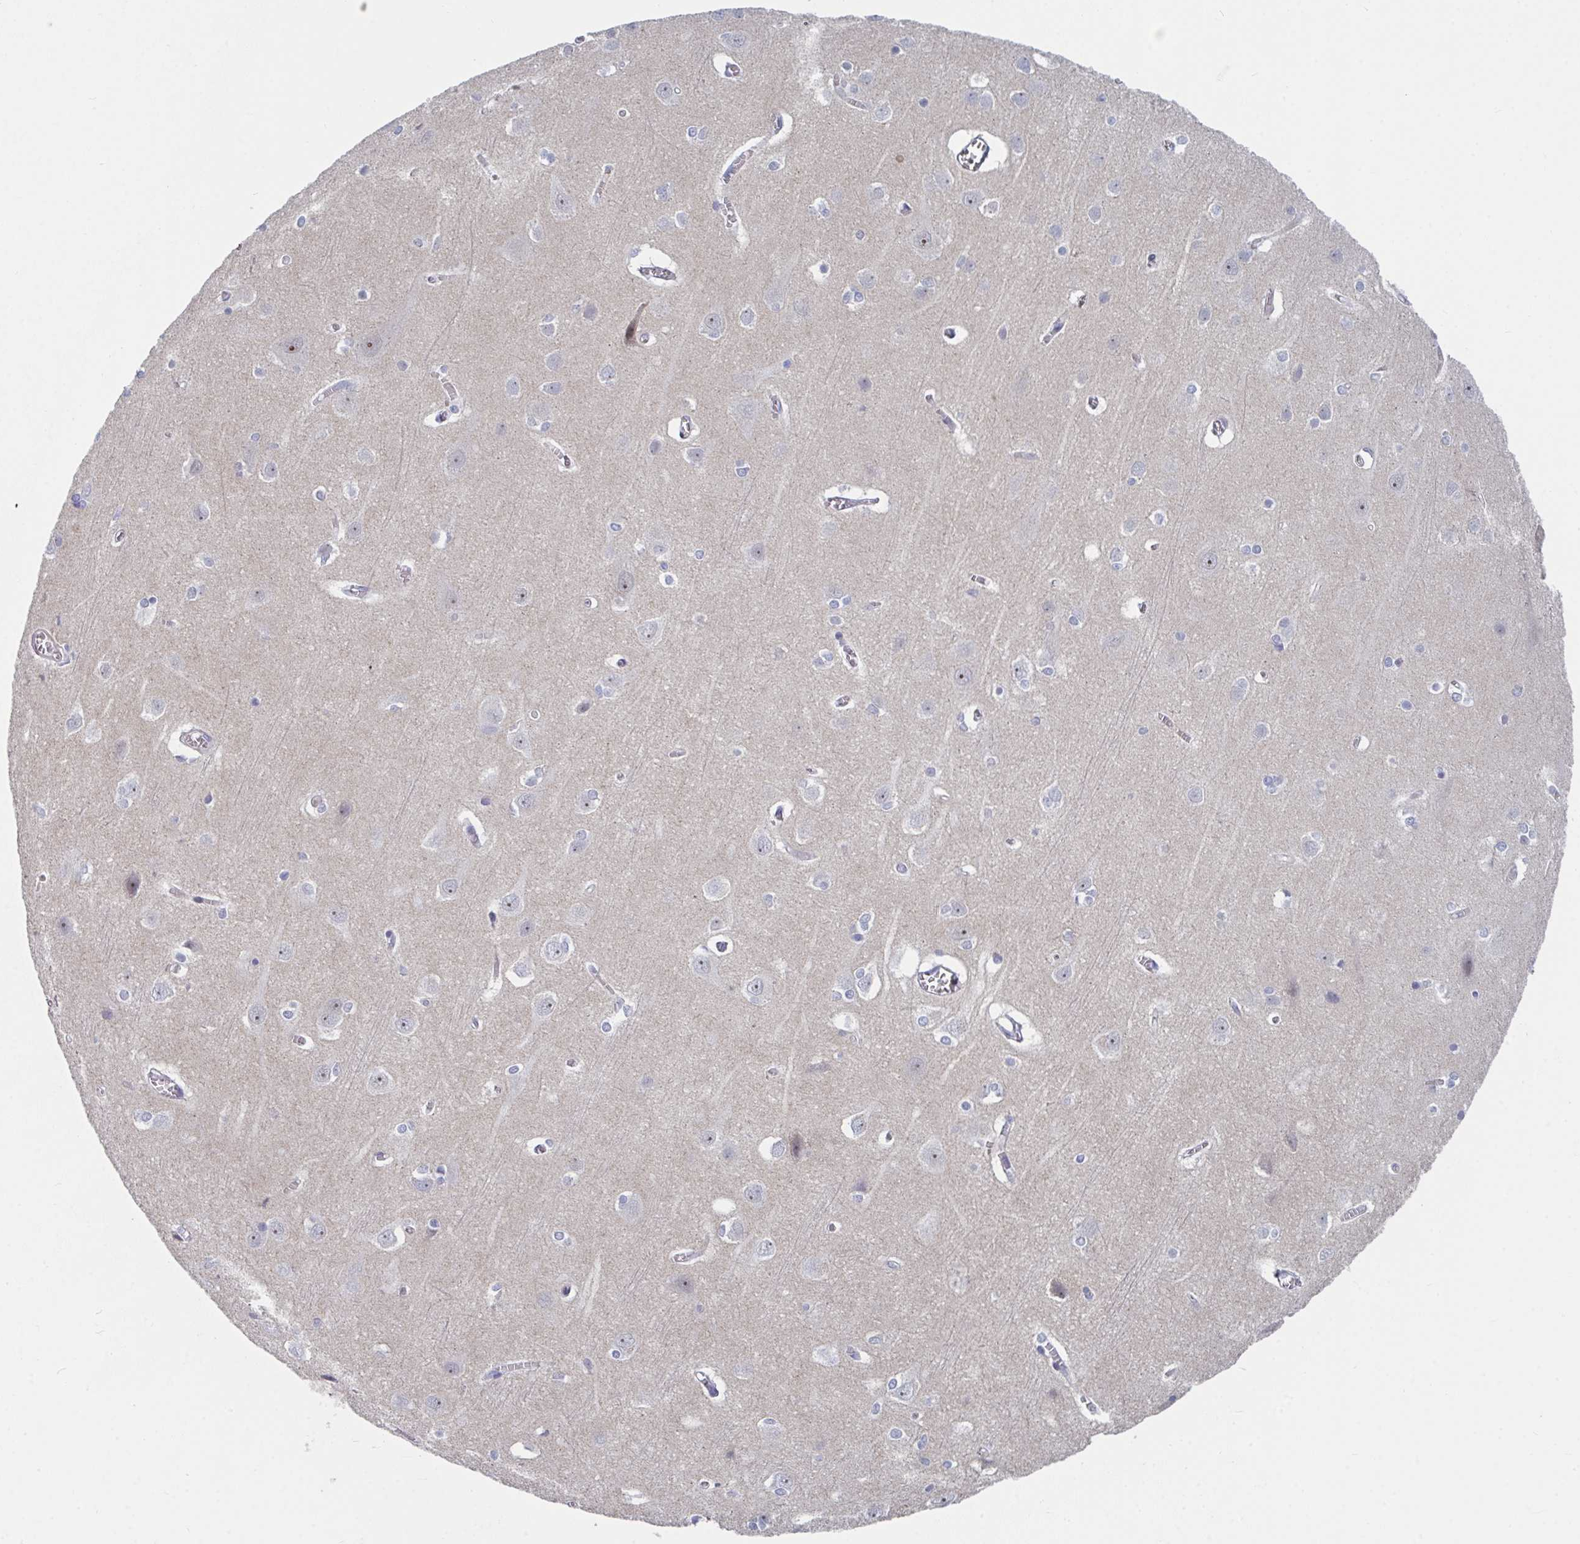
{"staining": {"intensity": "negative", "quantity": "none", "location": "none"}, "tissue": "cerebral cortex", "cell_type": "Endothelial cells", "image_type": "normal", "snomed": [{"axis": "morphology", "description": "Normal tissue, NOS"}, {"axis": "topography", "description": "Cerebral cortex"}], "caption": "Immunohistochemical staining of benign cerebral cortex demonstrates no significant staining in endothelial cells.", "gene": "CENPT", "patient": {"sex": "male", "age": 37}}